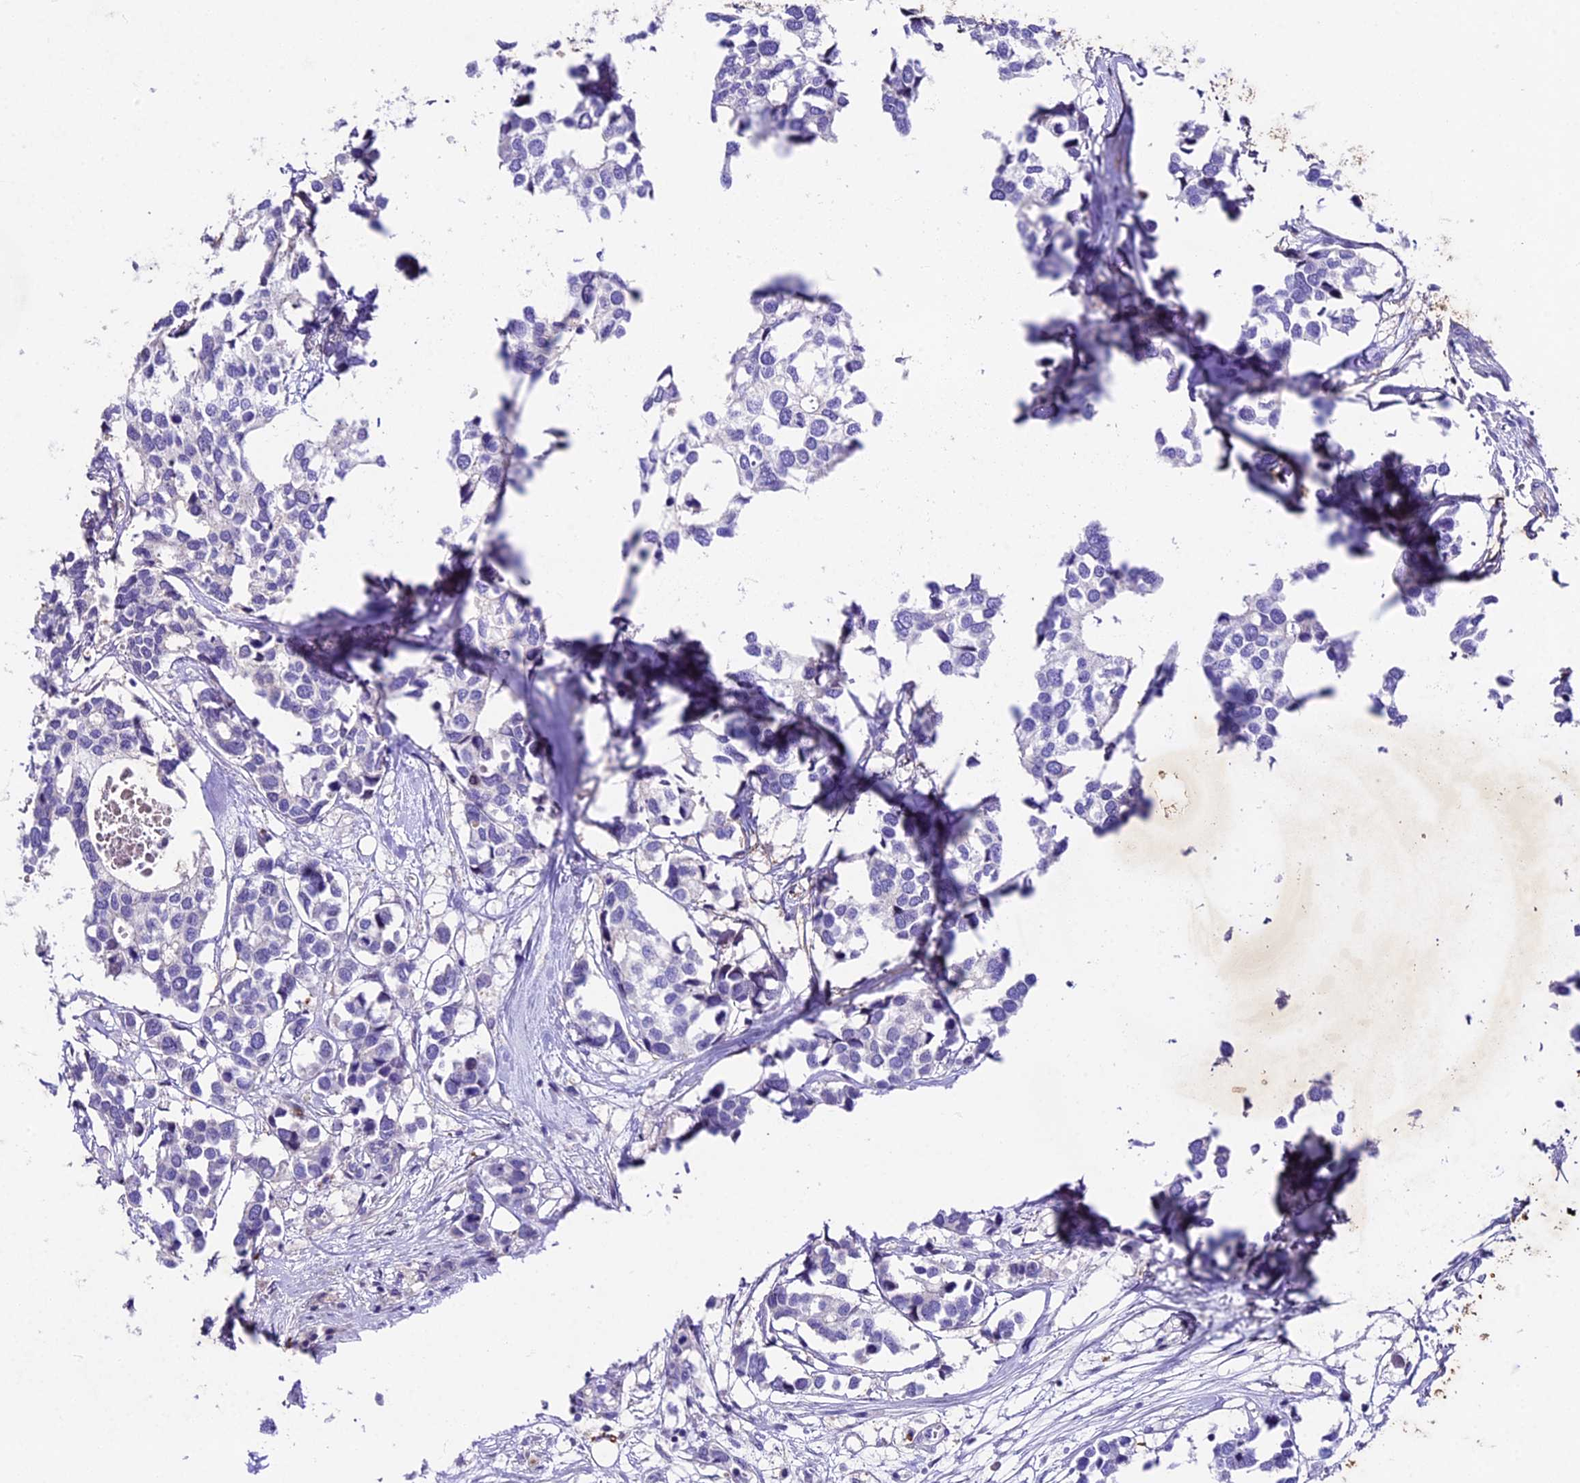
{"staining": {"intensity": "negative", "quantity": "none", "location": "none"}, "tissue": "breast cancer", "cell_type": "Tumor cells", "image_type": "cancer", "snomed": [{"axis": "morphology", "description": "Duct carcinoma"}, {"axis": "topography", "description": "Breast"}], "caption": "An immunohistochemistry (IHC) photomicrograph of breast cancer is shown. There is no staining in tumor cells of breast cancer. The staining was performed using DAB to visualize the protein expression in brown, while the nuclei were stained in blue with hematoxylin (Magnification: 20x).", "gene": "IFT140", "patient": {"sex": "female", "age": 83}}